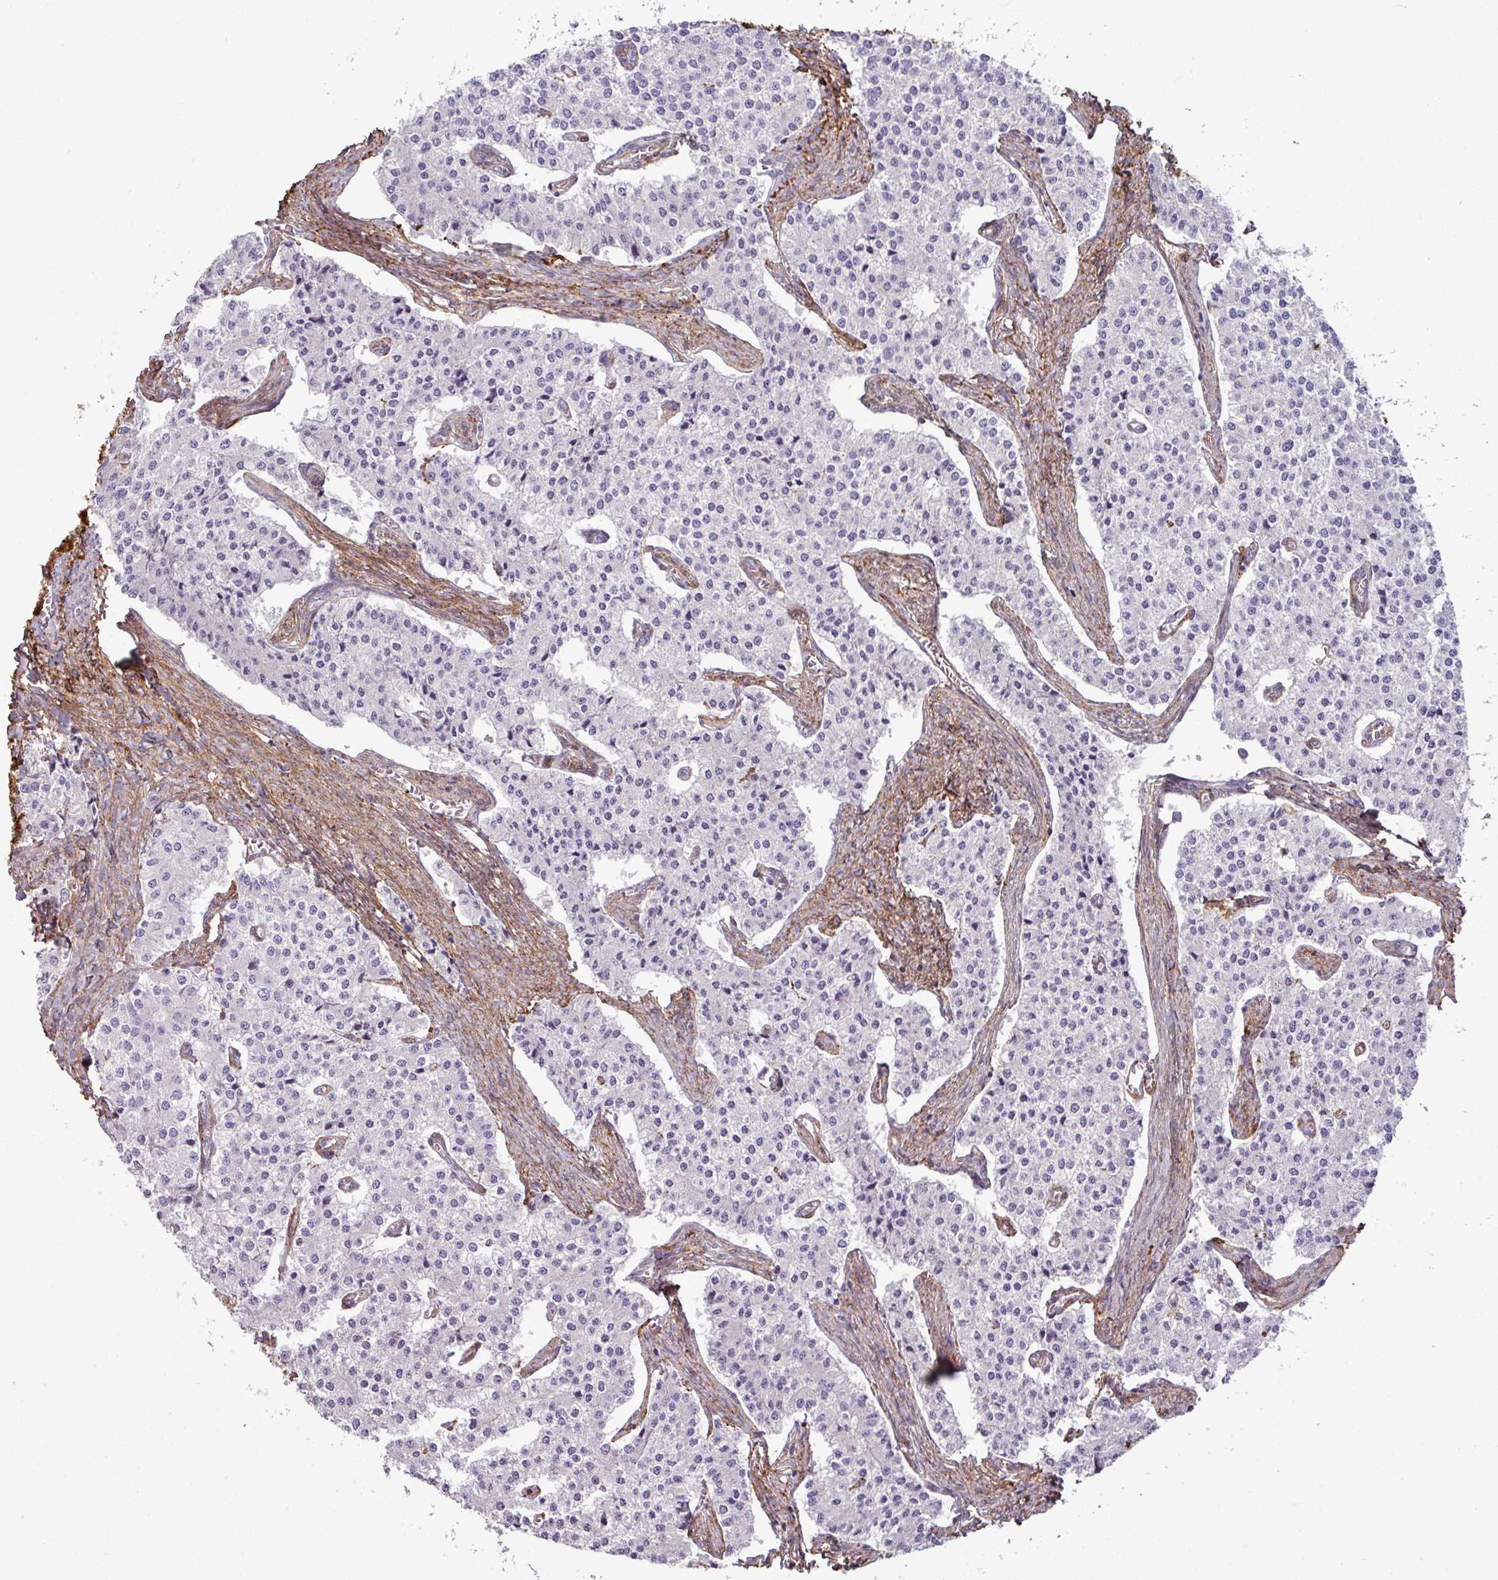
{"staining": {"intensity": "negative", "quantity": "none", "location": "none"}, "tissue": "carcinoid", "cell_type": "Tumor cells", "image_type": "cancer", "snomed": [{"axis": "morphology", "description": "Carcinoid, malignant, NOS"}, {"axis": "topography", "description": "Colon"}], "caption": "DAB (3,3'-diaminobenzidine) immunohistochemical staining of human carcinoid reveals no significant positivity in tumor cells. (Brightfield microscopy of DAB immunohistochemistry (IHC) at high magnification).", "gene": "COL8A1", "patient": {"sex": "female", "age": 52}}